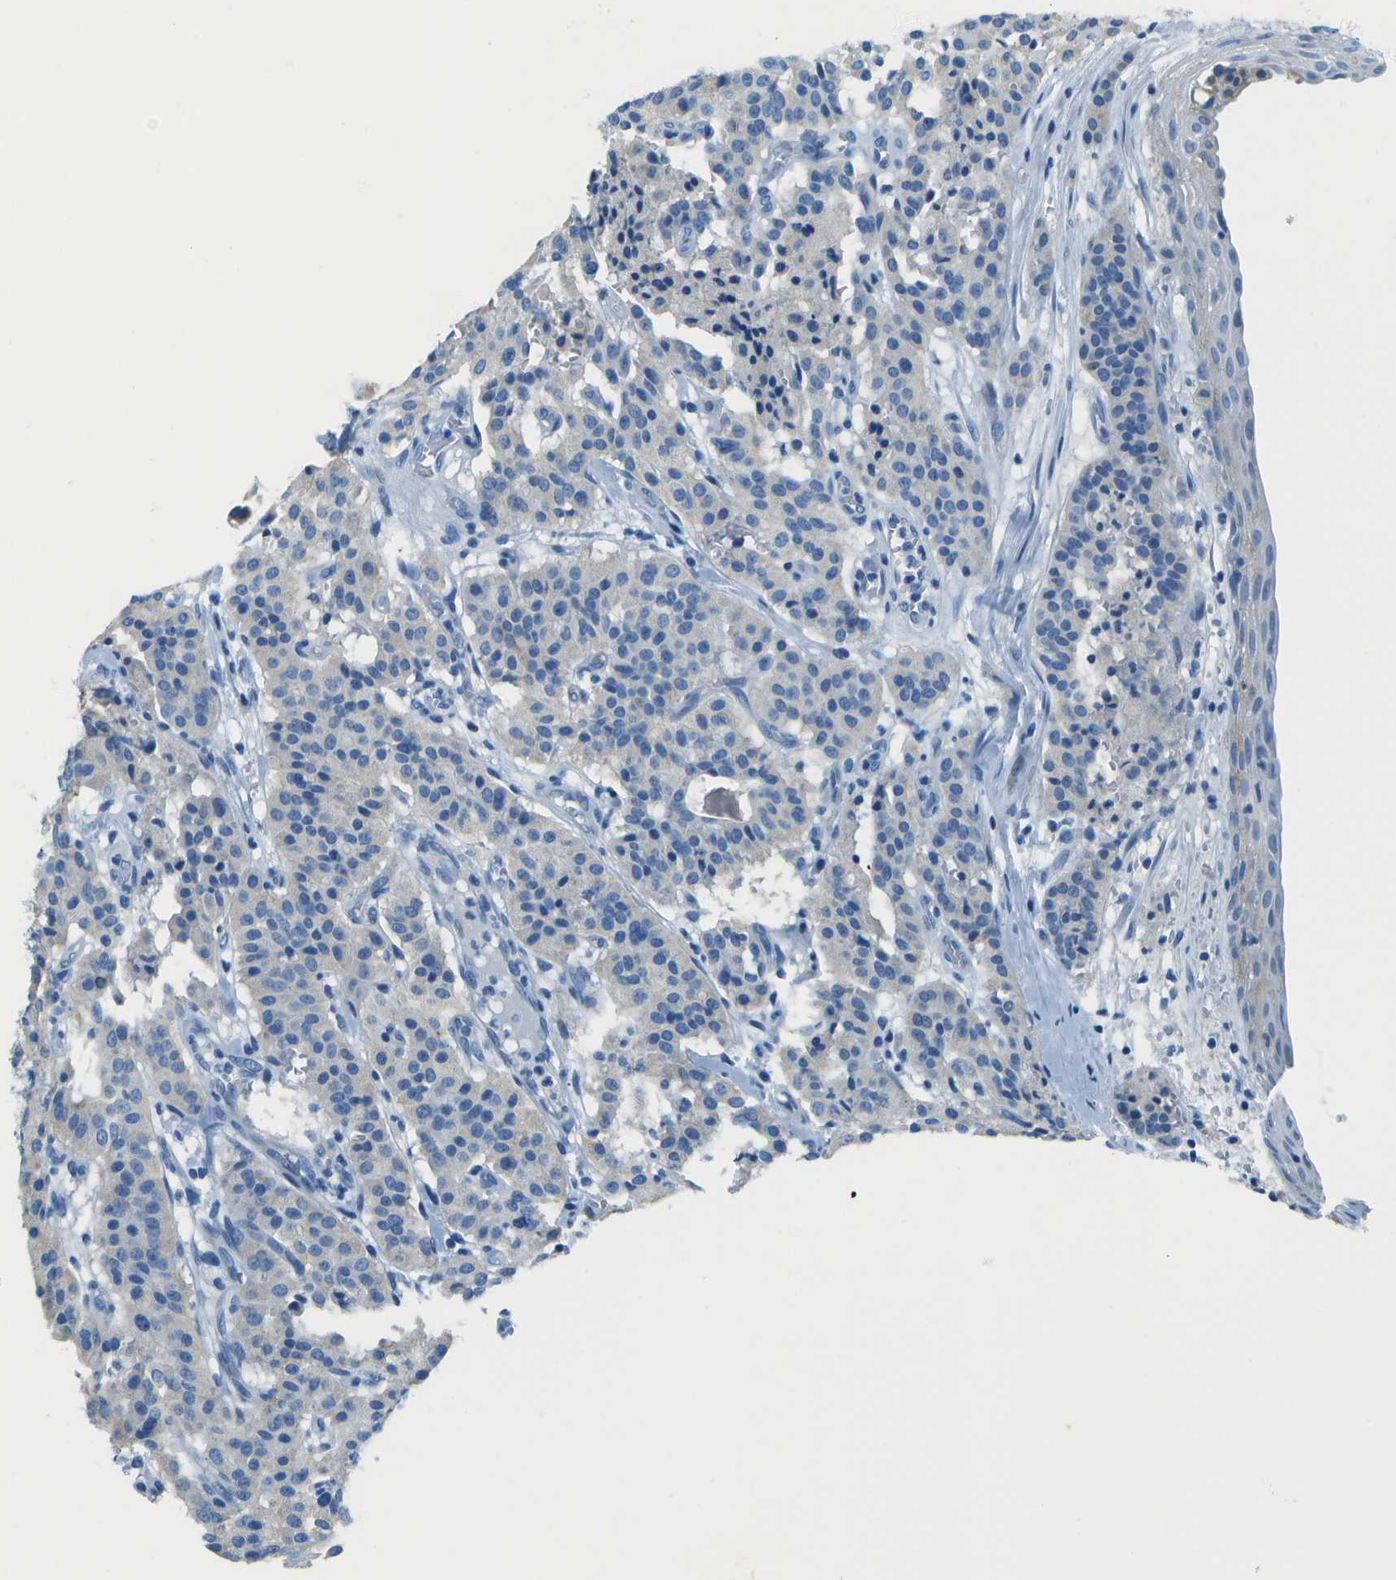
{"staining": {"intensity": "negative", "quantity": "none", "location": "none"}, "tissue": "carcinoid", "cell_type": "Tumor cells", "image_type": "cancer", "snomed": [{"axis": "morphology", "description": "Carcinoid, malignant, NOS"}, {"axis": "topography", "description": "Lung"}], "caption": "The micrograph demonstrates no significant positivity in tumor cells of malignant carcinoid. (DAB immunohistochemistry, high magnification).", "gene": "SLC16A10", "patient": {"sex": "male", "age": 30}}